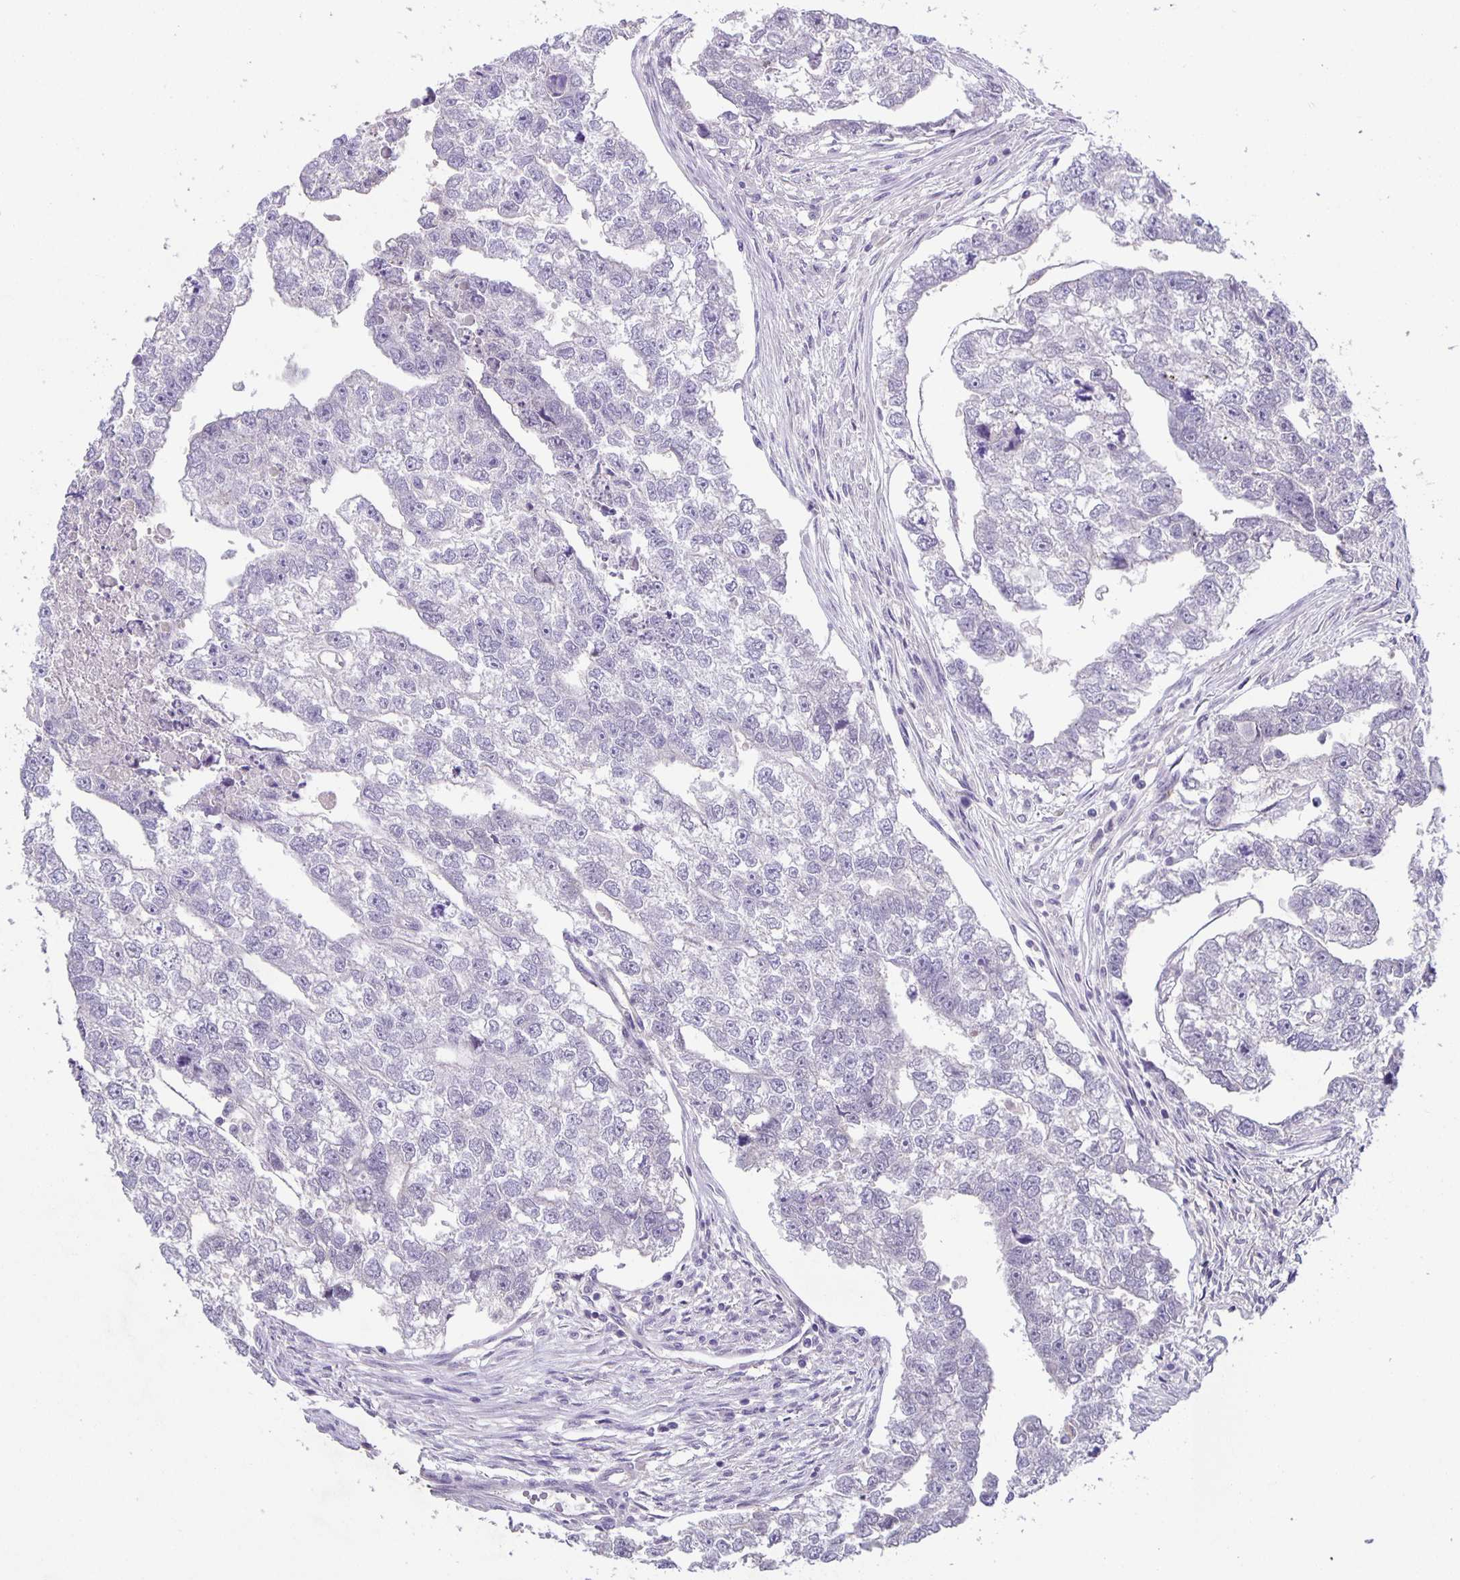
{"staining": {"intensity": "negative", "quantity": "none", "location": "none"}, "tissue": "testis cancer", "cell_type": "Tumor cells", "image_type": "cancer", "snomed": [{"axis": "morphology", "description": "Carcinoma, Embryonal, NOS"}, {"axis": "morphology", "description": "Teratoma, malignant, NOS"}, {"axis": "topography", "description": "Testis"}], "caption": "Immunohistochemistry of testis cancer (malignant teratoma) demonstrates no expression in tumor cells.", "gene": "PTPN3", "patient": {"sex": "male", "age": 44}}